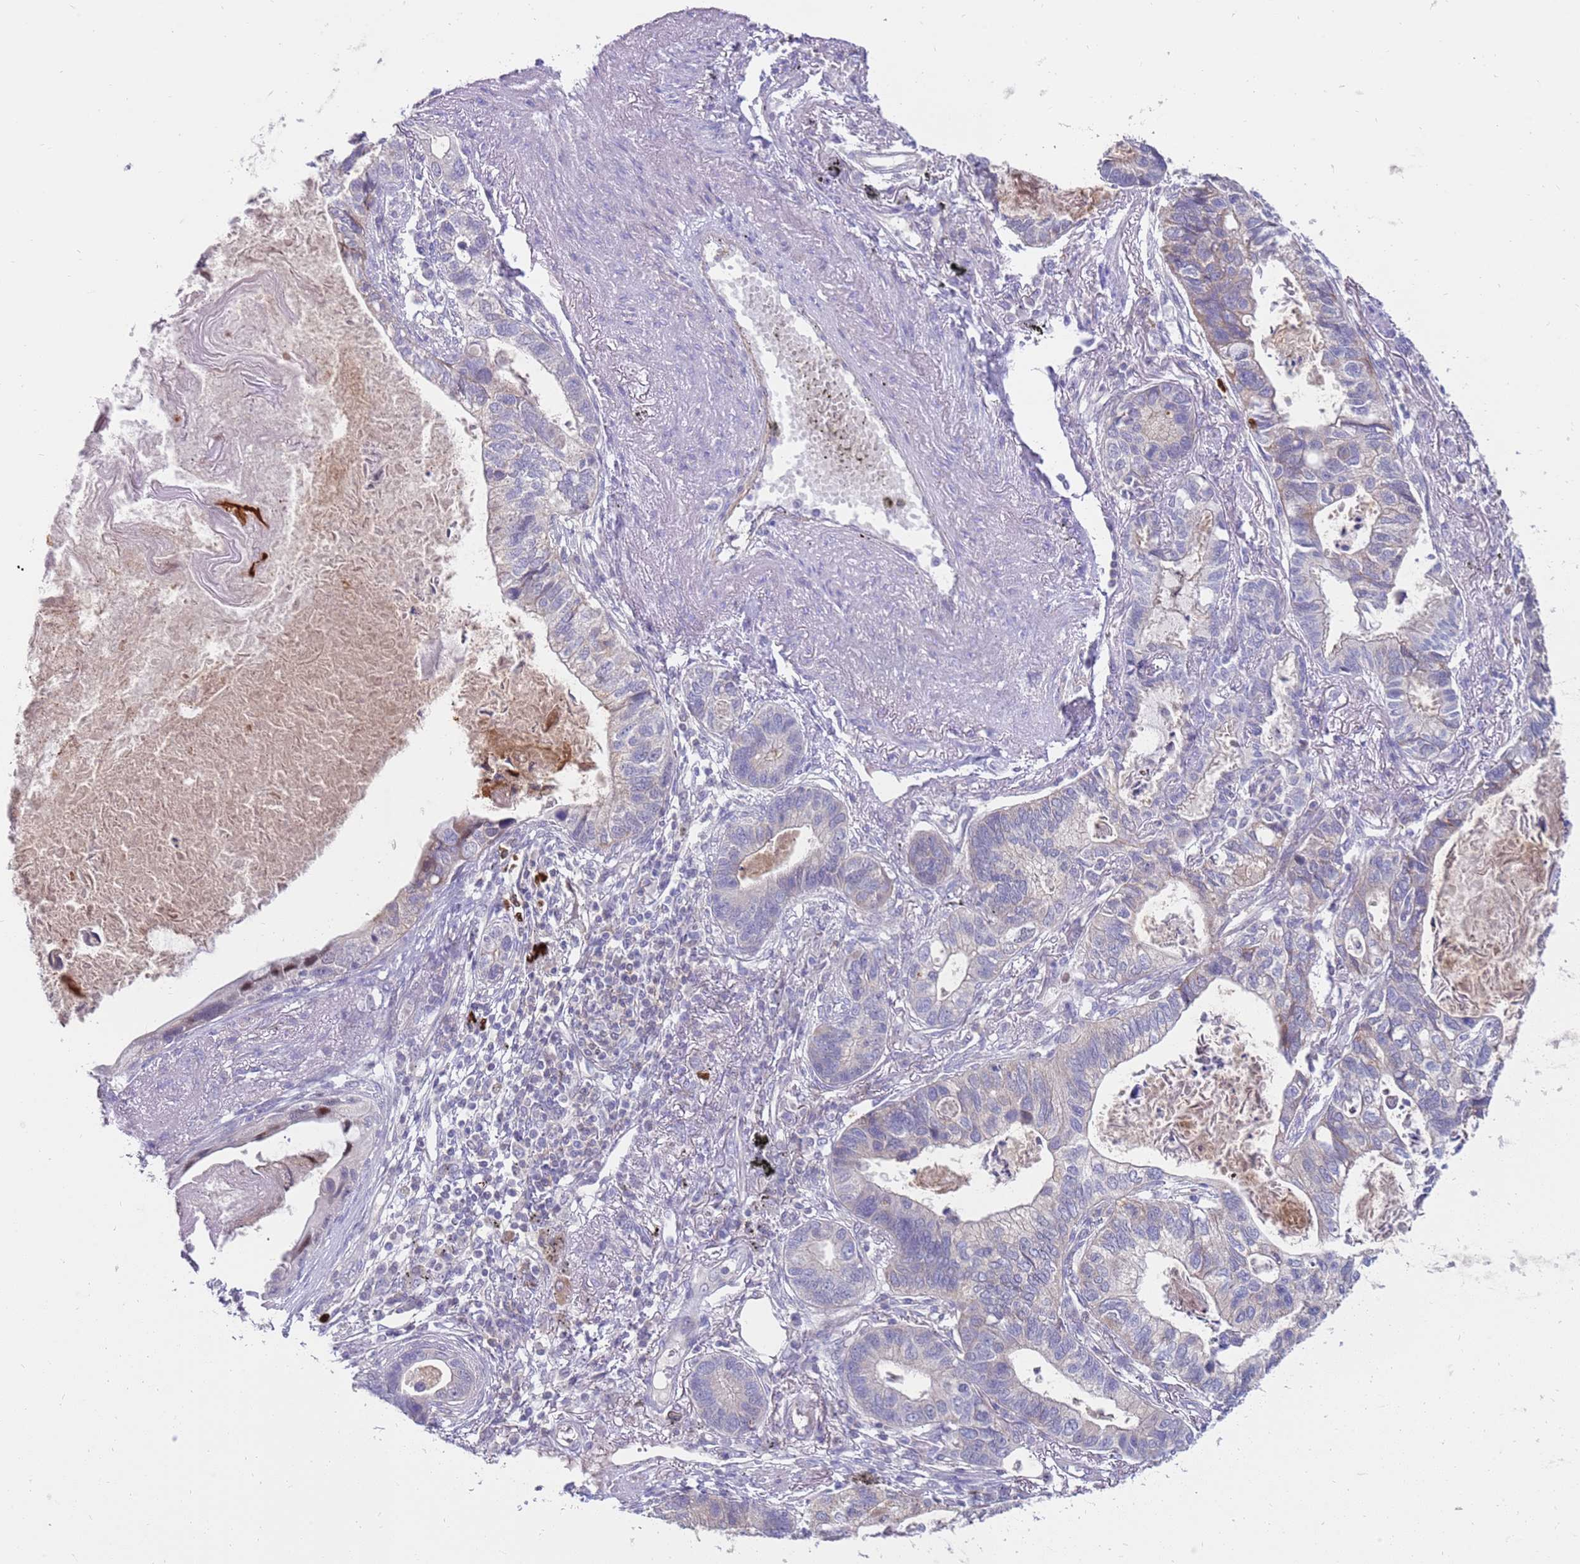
{"staining": {"intensity": "negative", "quantity": "none", "location": "none"}, "tissue": "lung cancer", "cell_type": "Tumor cells", "image_type": "cancer", "snomed": [{"axis": "morphology", "description": "Adenocarcinoma, NOS"}, {"axis": "topography", "description": "Lung"}], "caption": "Immunohistochemistry image of neoplastic tissue: lung cancer (adenocarcinoma) stained with DAB displays no significant protein positivity in tumor cells.", "gene": "STK25", "patient": {"sex": "male", "age": 67}}